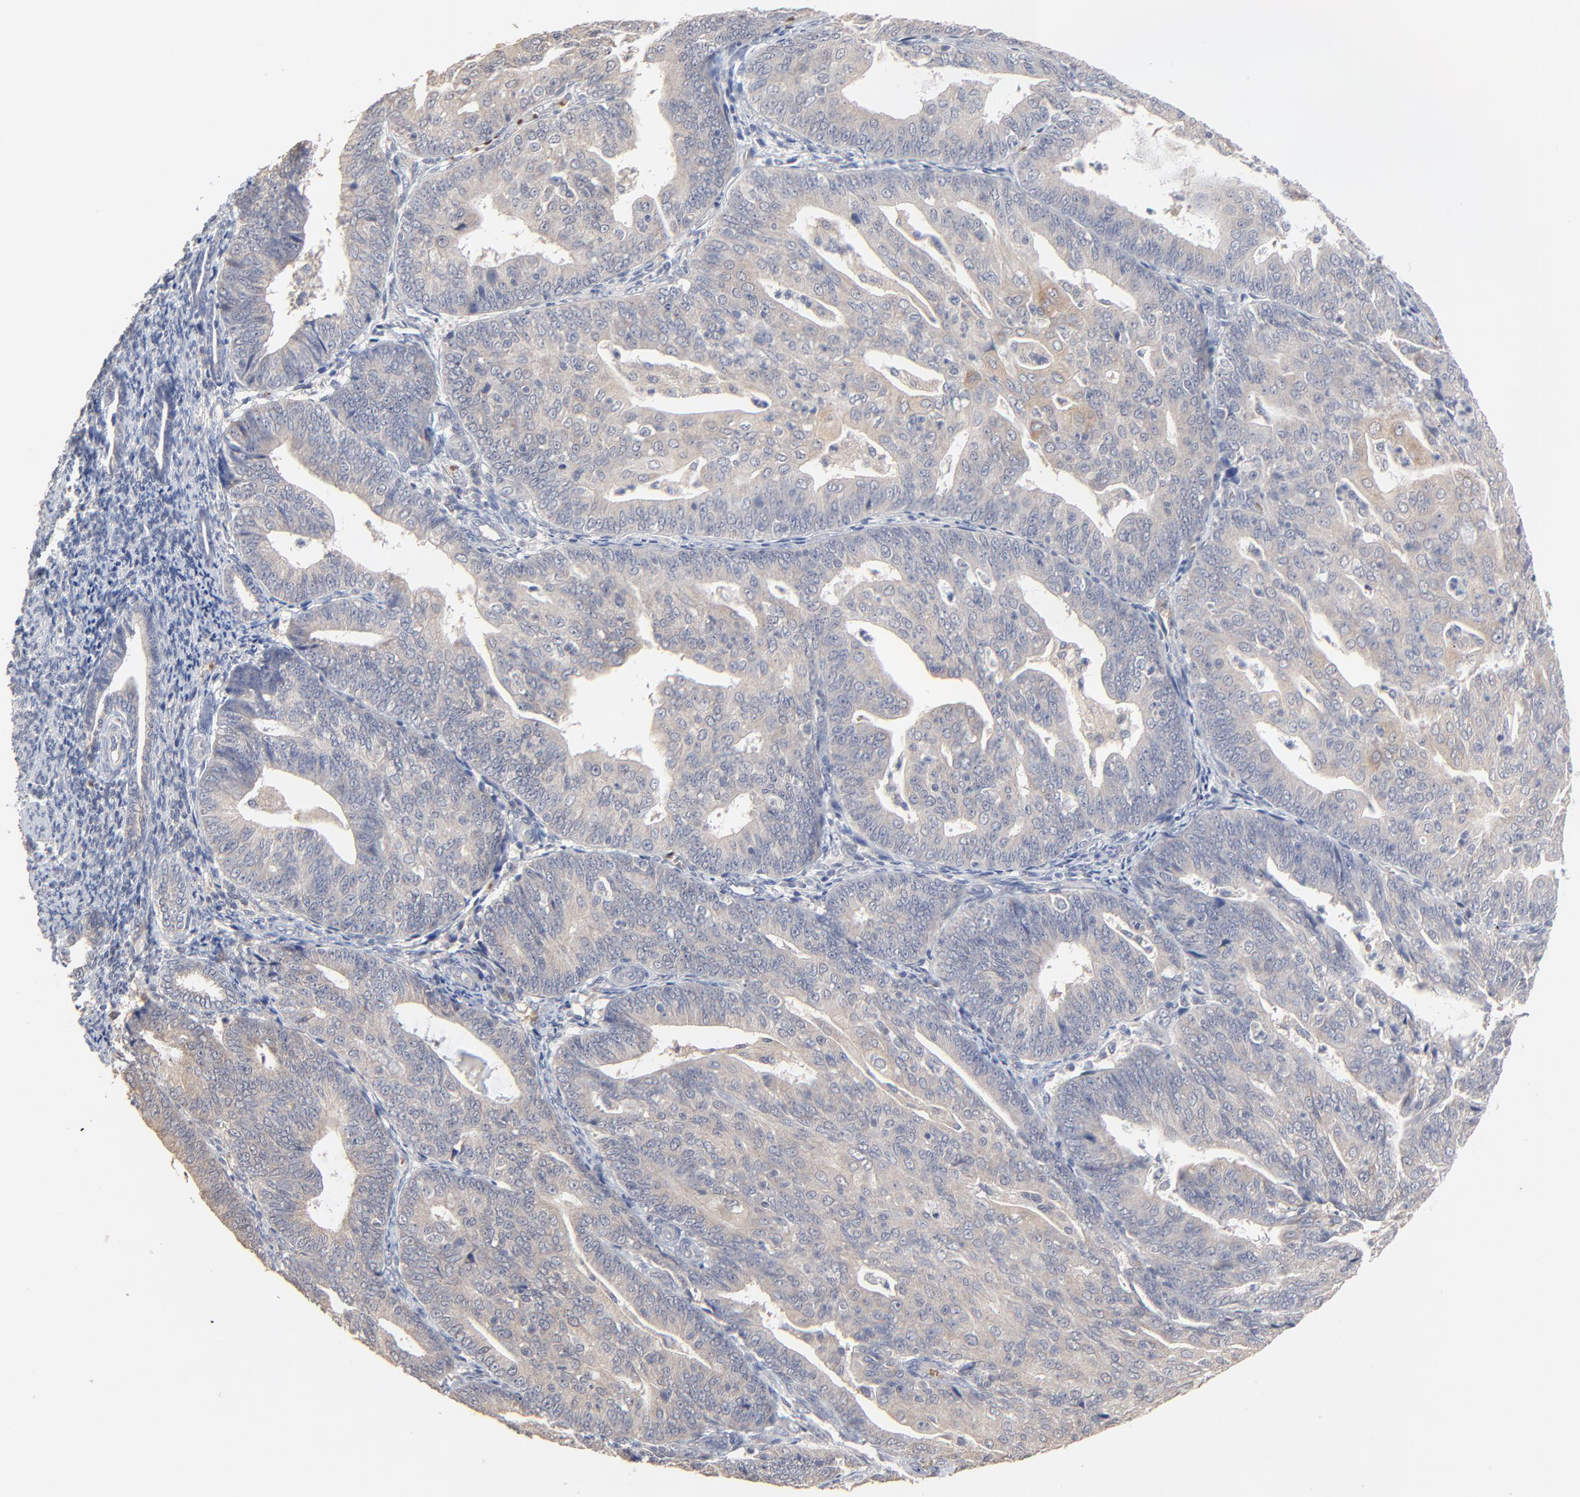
{"staining": {"intensity": "weak", "quantity": ">75%", "location": "cytoplasmic/membranous"}, "tissue": "endometrial cancer", "cell_type": "Tumor cells", "image_type": "cancer", "snomed": [{"axis": "morphology", "description": "Adenocarcinoma, NOS"}, {"axis": "topography", "description": "Endometrium"}], "caption": "The micrograph displays staining of endometrial adenocarcinoma, revealing weak cytoplasmic/membranous protein positivity (brown color) within tumor cells.", "gene": "FANCB", "patient": {"sex": "female", "age": 56}}